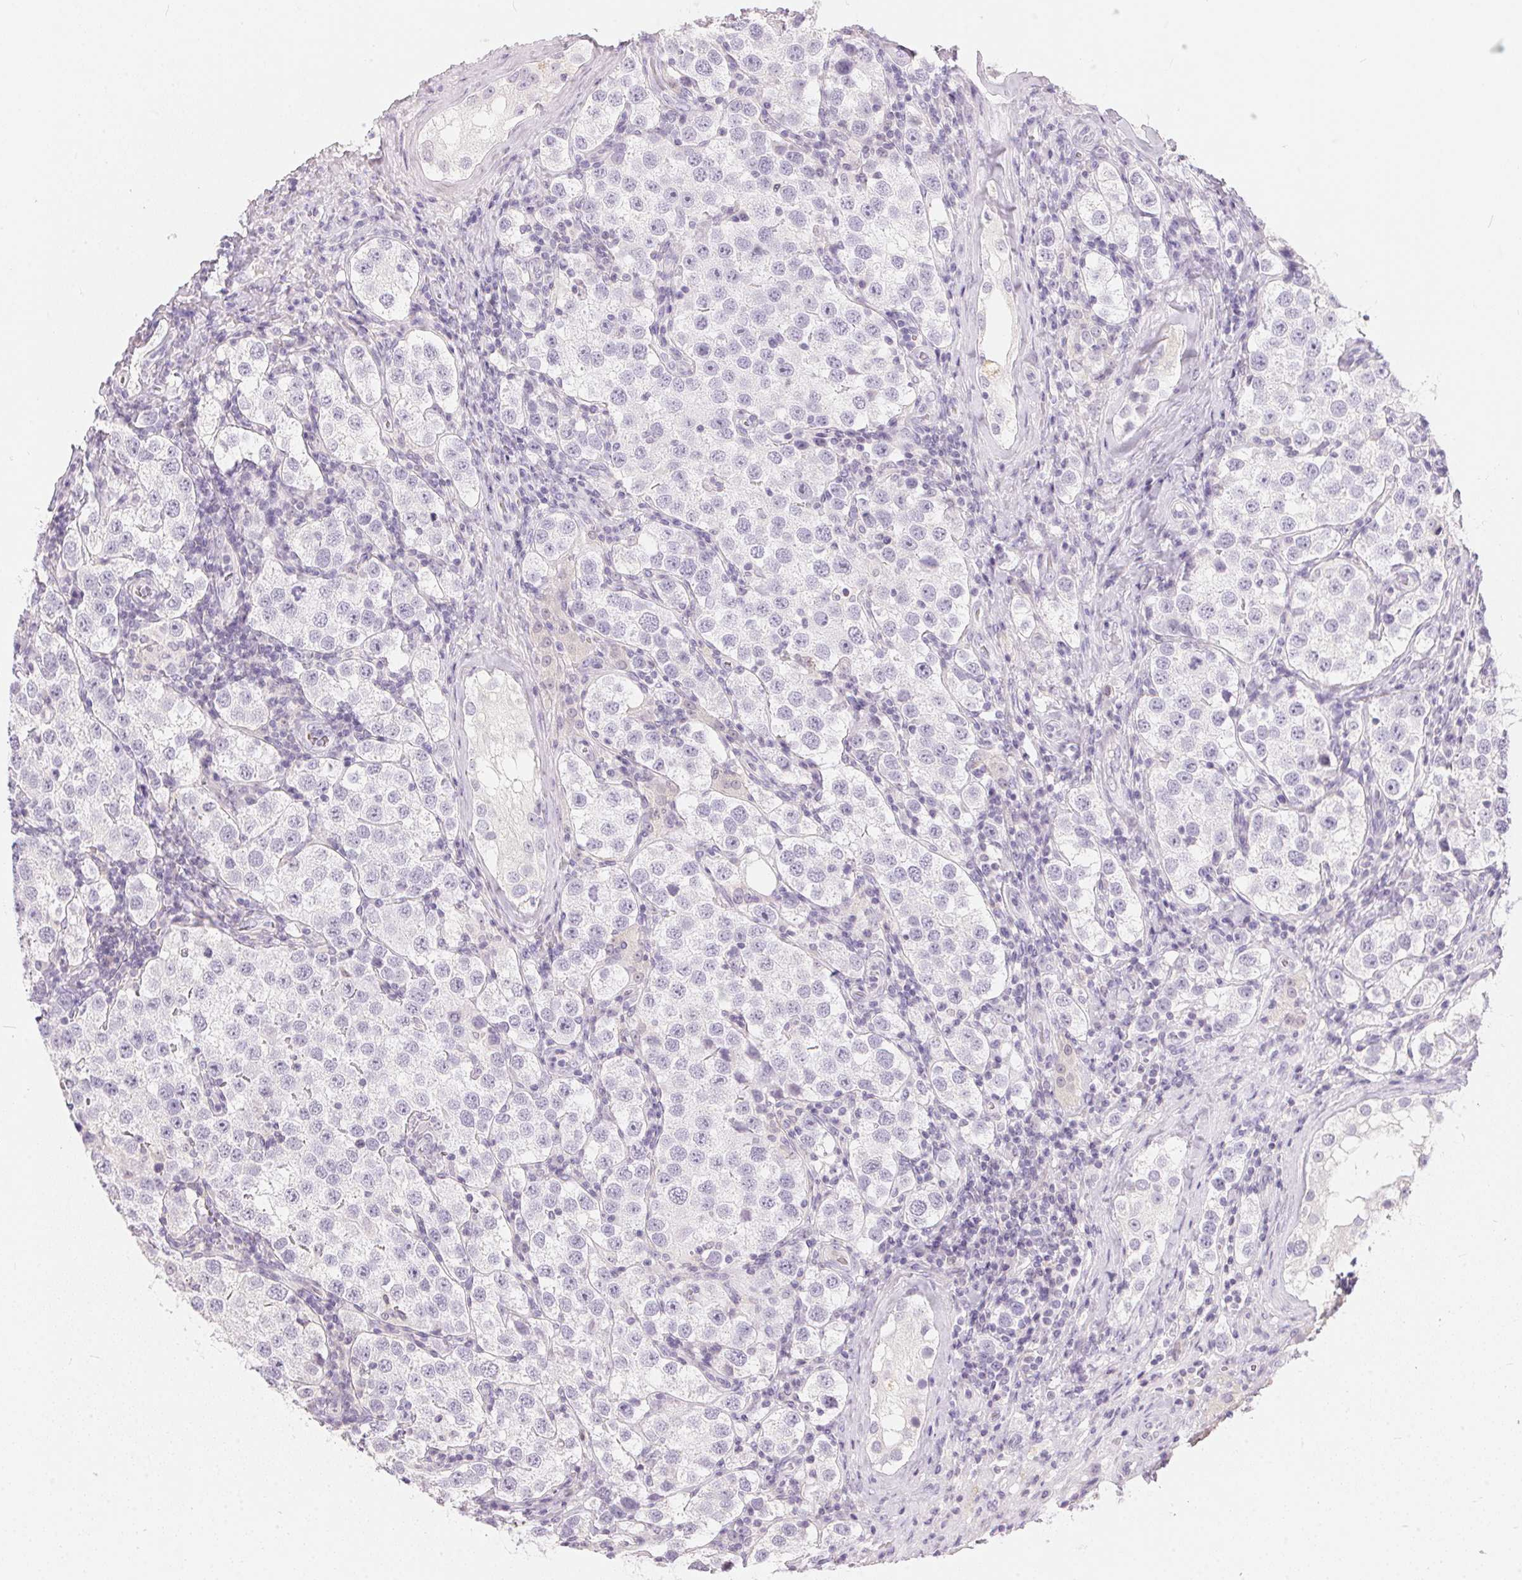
{"staining": {"intensity": "negative", "quantity": "none", "location": "none"}, "tissue": "testis cancer", "cell_type": "Tumor cells", "image_type": "cancer", "snomed": [{"axis": "morphology", "description": "Seminoma, NOS"}, {"axis": "topography", "description": "Testis"}], "caption": "This is an IHC photomicrograph of human testis cancer. There is no staining in tumor cells.", "gene": "SERPINB1", "patient": {"sex": "male", "age": 37}}